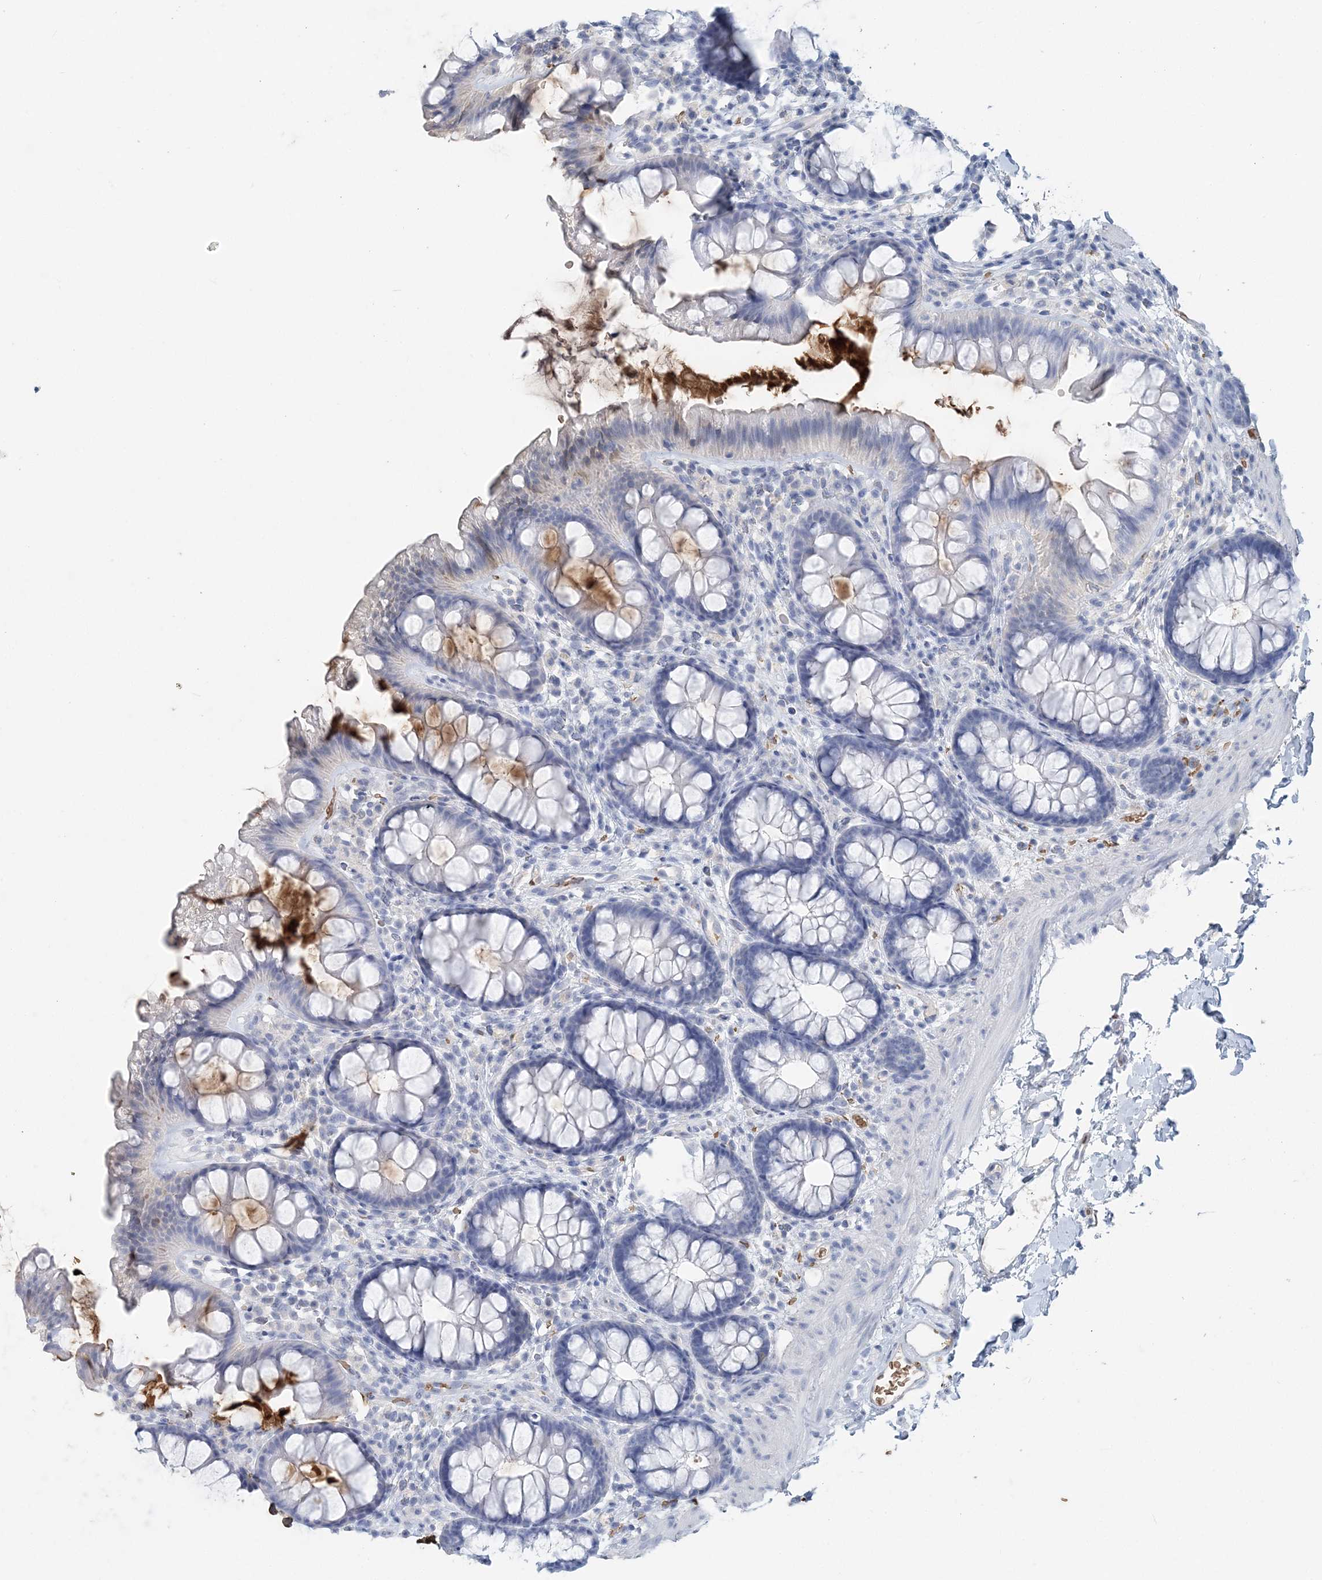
{"staining": {"intensity": "negative", "quantity": "none", "location": "none"}, "tissue": "colon", "cell_type": "Endothelial cells", "image_type": "normal", "snomed": [{"axis": "morphology", "description": "Normal tissue, NOS"}, {"axis": "topography", "description": "Colon"}], "caption": "Immunohistochemistry (IHC) of benign colon demonstrates no expression in endothelial cells.", "gene": "HBD", "patient": {"sex": "female", "age": 62}}